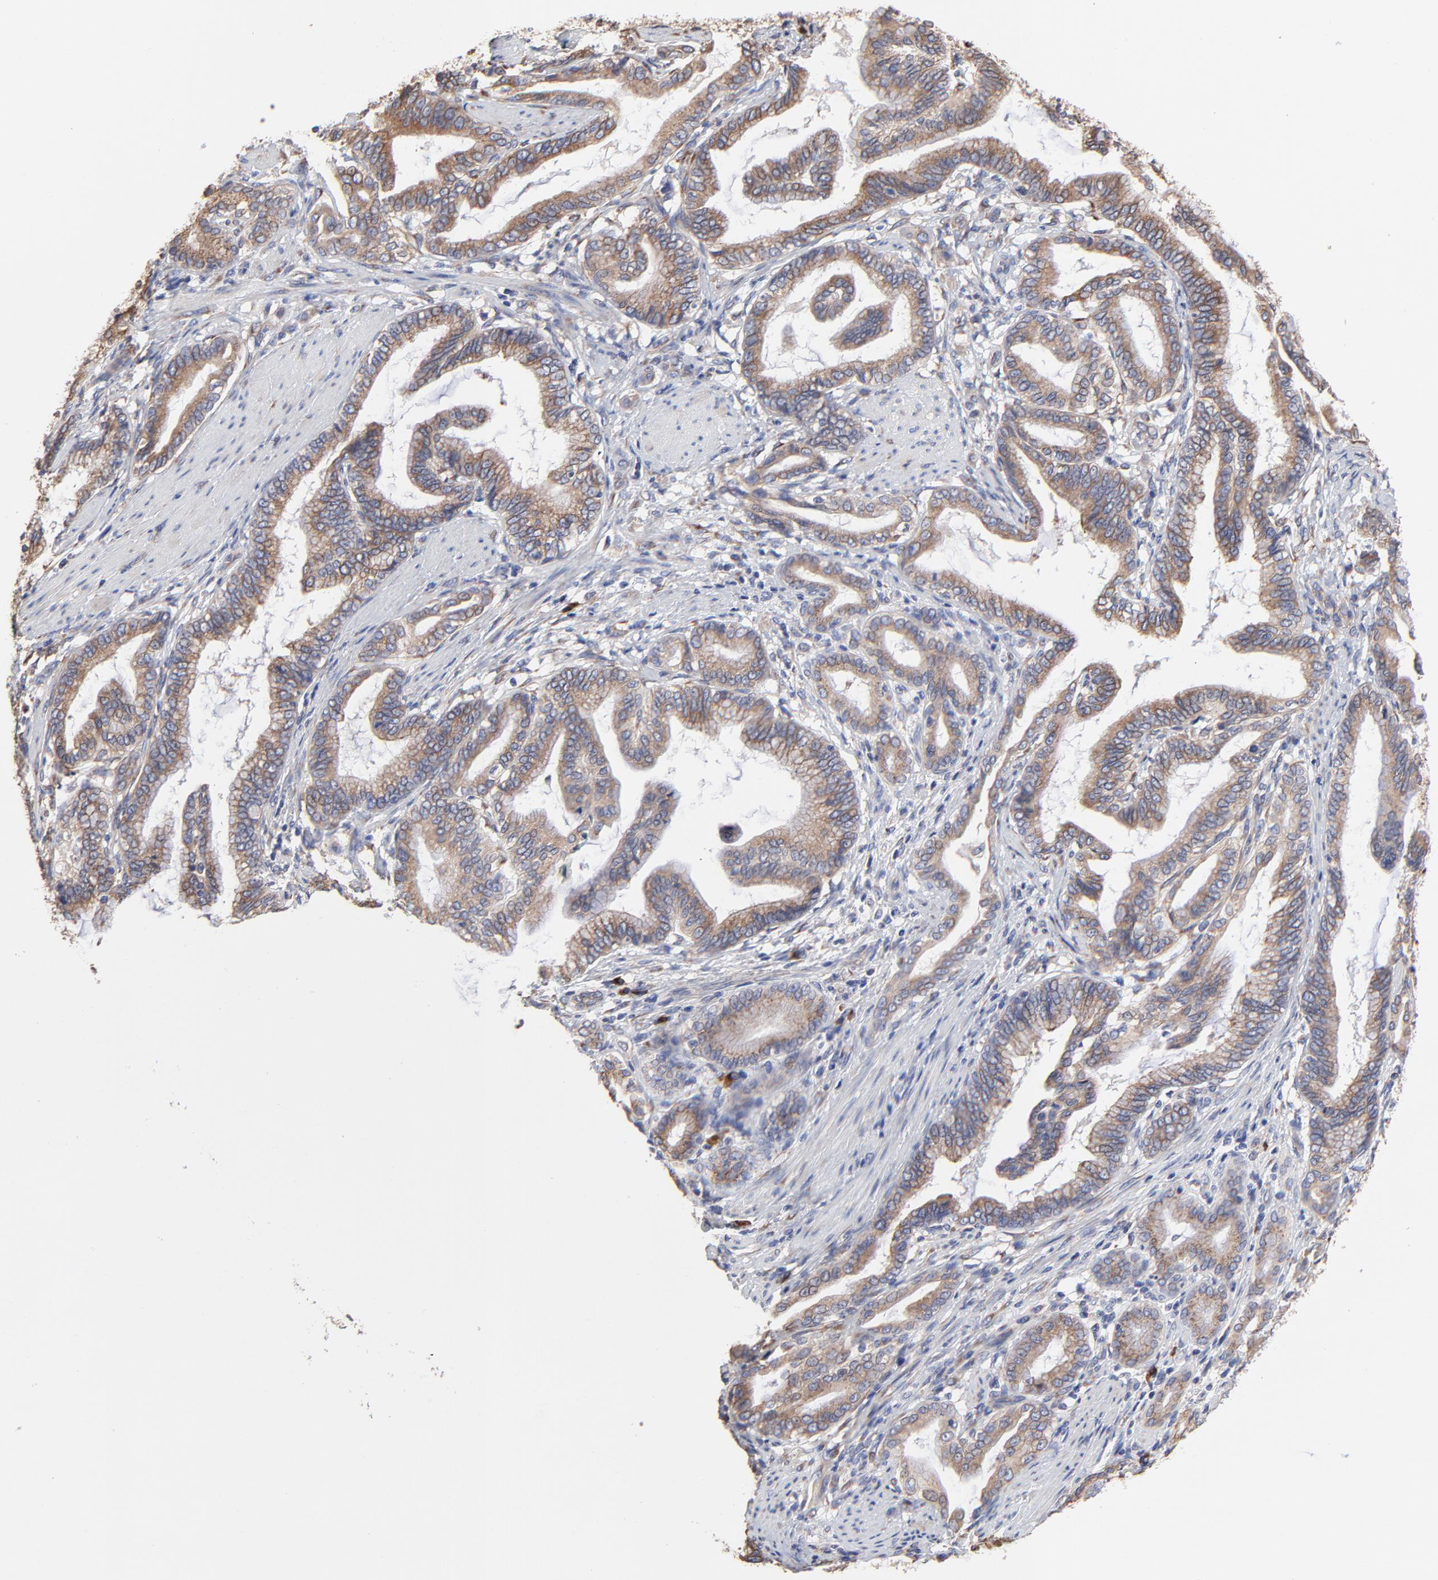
{"staining": {"intensity": "moderate", "quantity": ">75%", "location": "cytoplasmic/membranous"}, "tissue": "pancreatic cancer", "cell_type": "Tumor cells", "image_type": "cancer", "snomed": [{"axis": "morphology", "description": "Adenocarcinoma, NOS"}, {"axis": "topography", "description": "Pancreas"}], "caption": "Human pancreatic cancer stained with a brown dye reveals moderate cytoplasmic/membranous positive positivity in about >75% of tumor cells.", "gene": "LMAN1", "patient": {"sex": "female", "age": 64}}